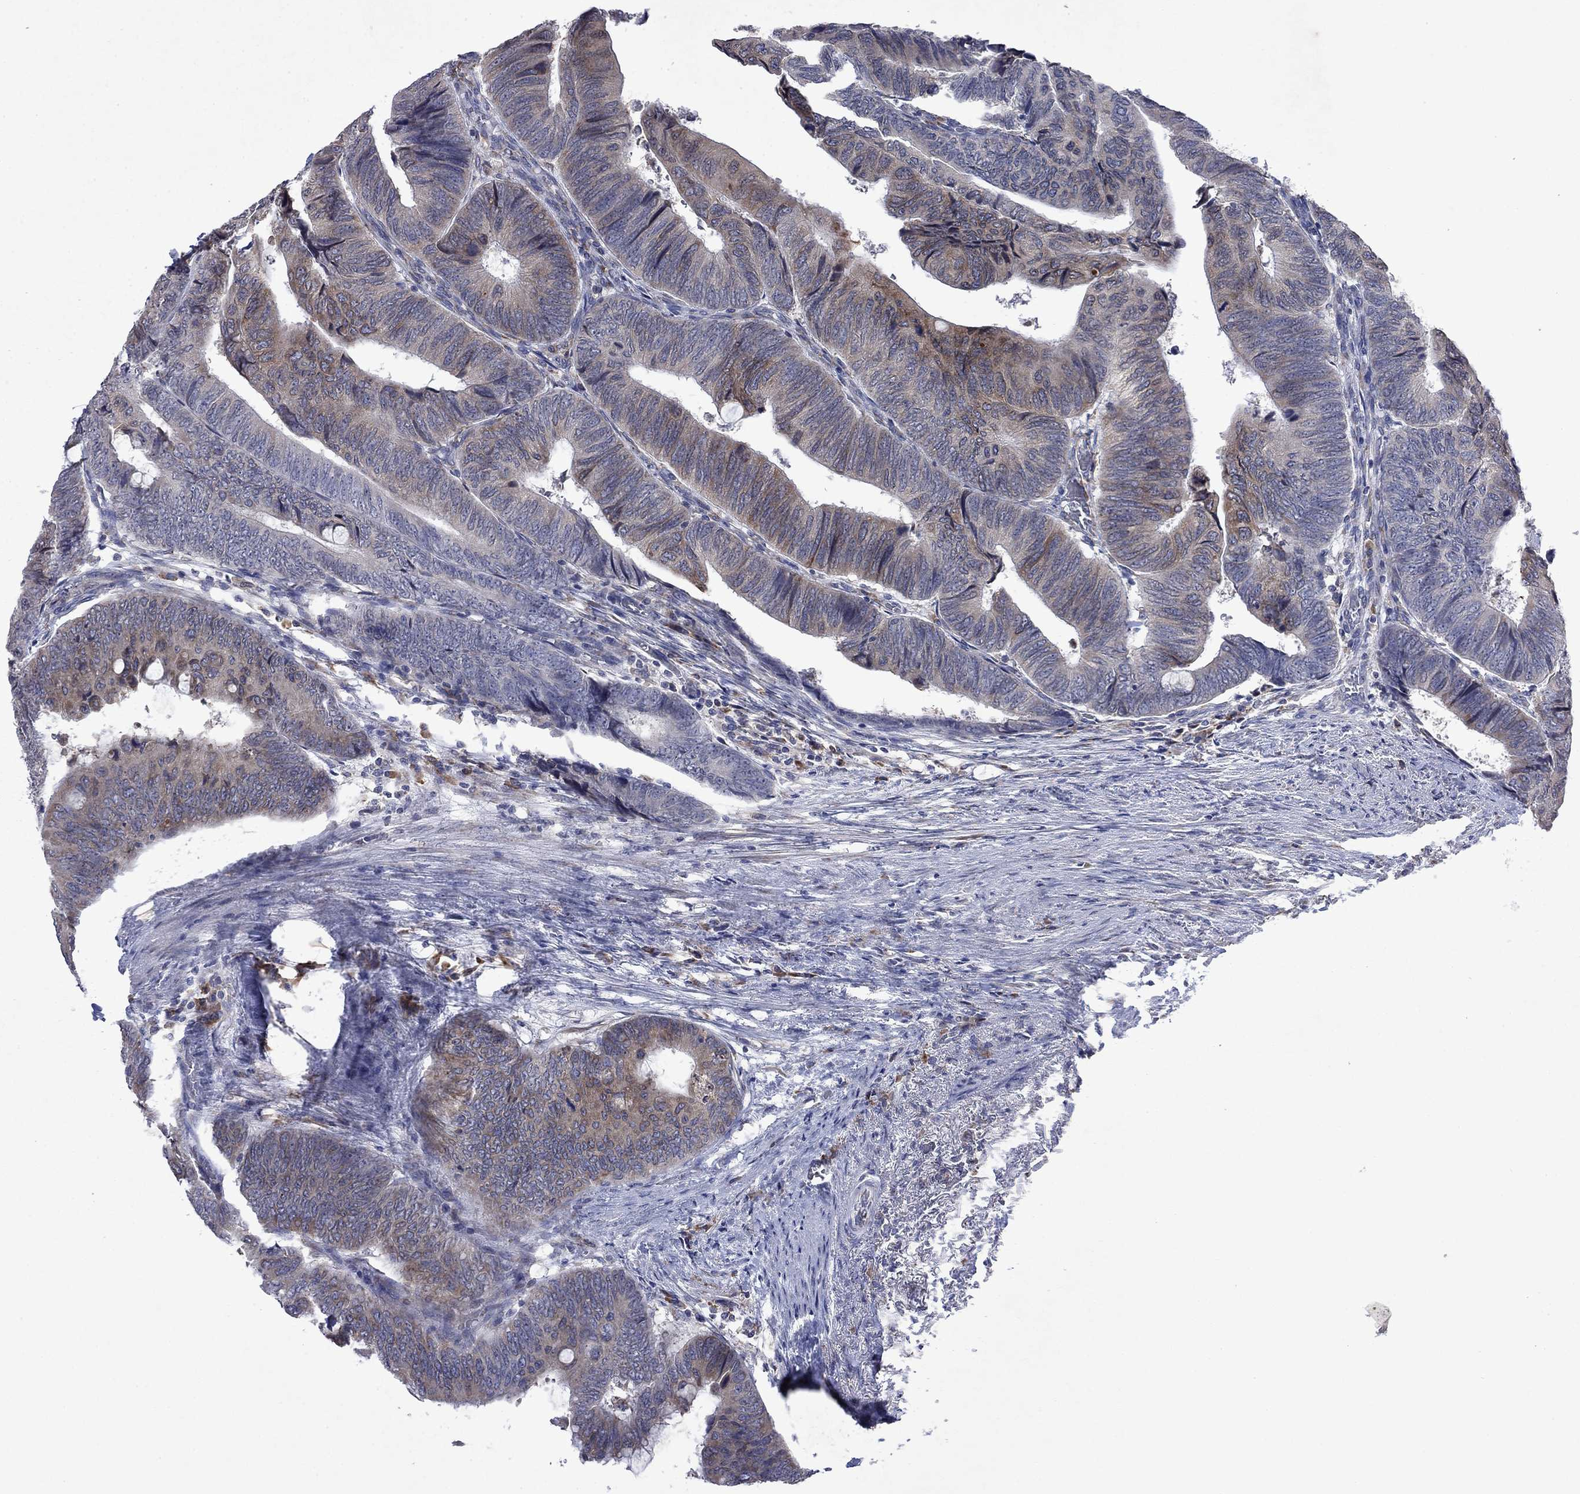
{"staining": {"intensity": "moderate", "quantity": "<25%", "location": "cytoplasmic/membranous"}, "tissue": "colorectal cancer", "cell_type": "Tumor cells", "image_type": "cancer", "snomed": [{"axis": "morphology", "description": "Normal tissue, NOS"}, {"axis": "morphology", "description": "Adenocarcinoma, NOS"}, {"axis": "topography", "description": "Rectum"}, {"axis": "topography", "description": "Peripheral nerve tissue"}], "caption": "This is an image of IHC staining of adenocarcinoma (colorectal), which shows moderate positivity in the cytoplasmic/membranous of tumor cells.", "gene": "TMEM97", "patient": {"sex": "male", "age": 92}}